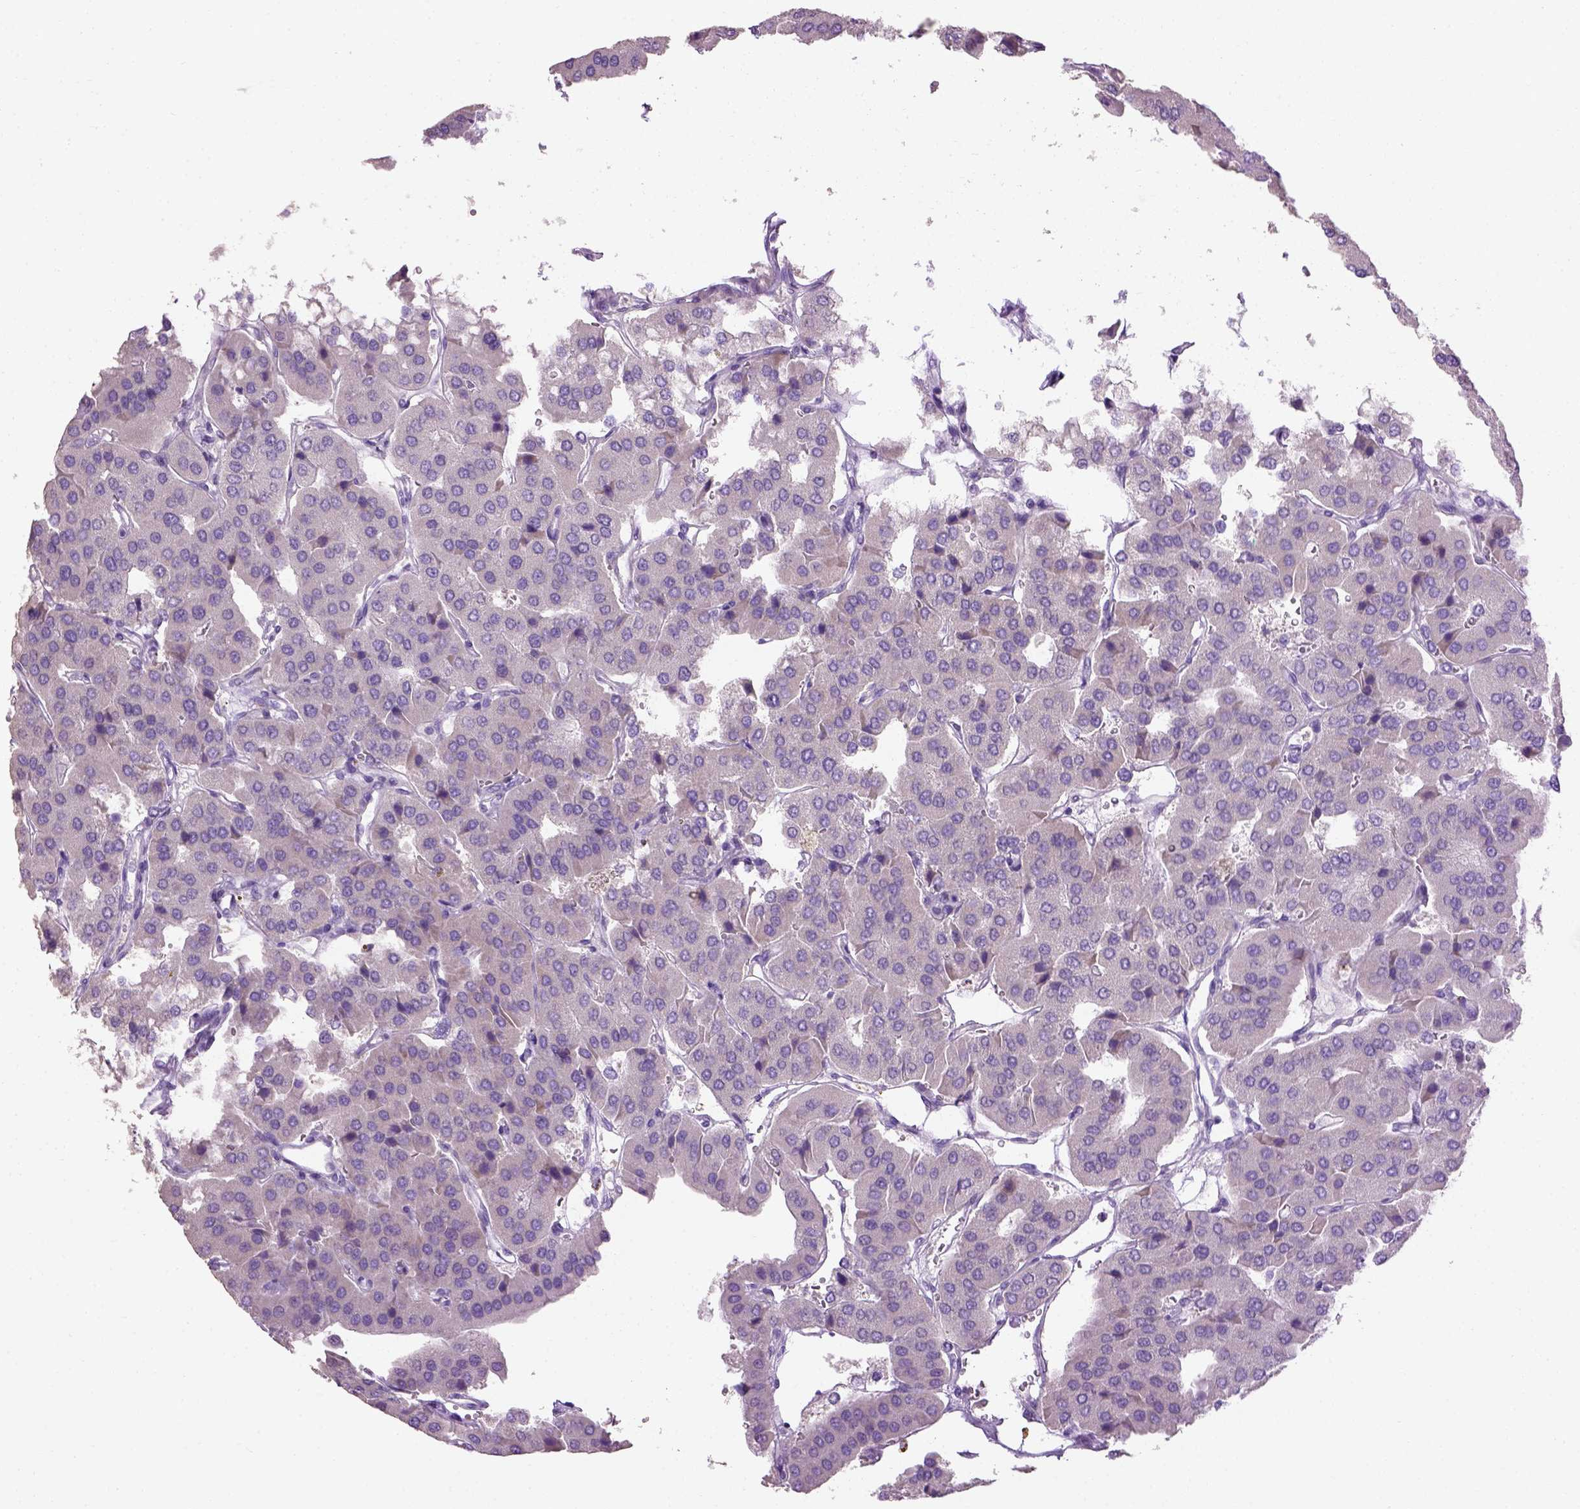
{"staining": {"intensity": "negative", "quantity": "none", "location": "none"}, "tissue": "parathyroid gland", "cell_type": "Glandular cells", "image_type": "normal", "snomed": [{"axis": "morphology", "description": "Normal tissue, NOS"}, {"axis": "morphology", "description": "Adenoma, NOS"}, {"axis": "topography", "description": "Parathyroid gland"}], "caption": "Immunohistochemistry (IHC) micrograph of benign parathyroid gland: human parathyroid gland stained with DAB shows no significant protein positivity in glandular cells.", "gene": "CYP24A1", "patient": {"sex": "female", "age": 86}}